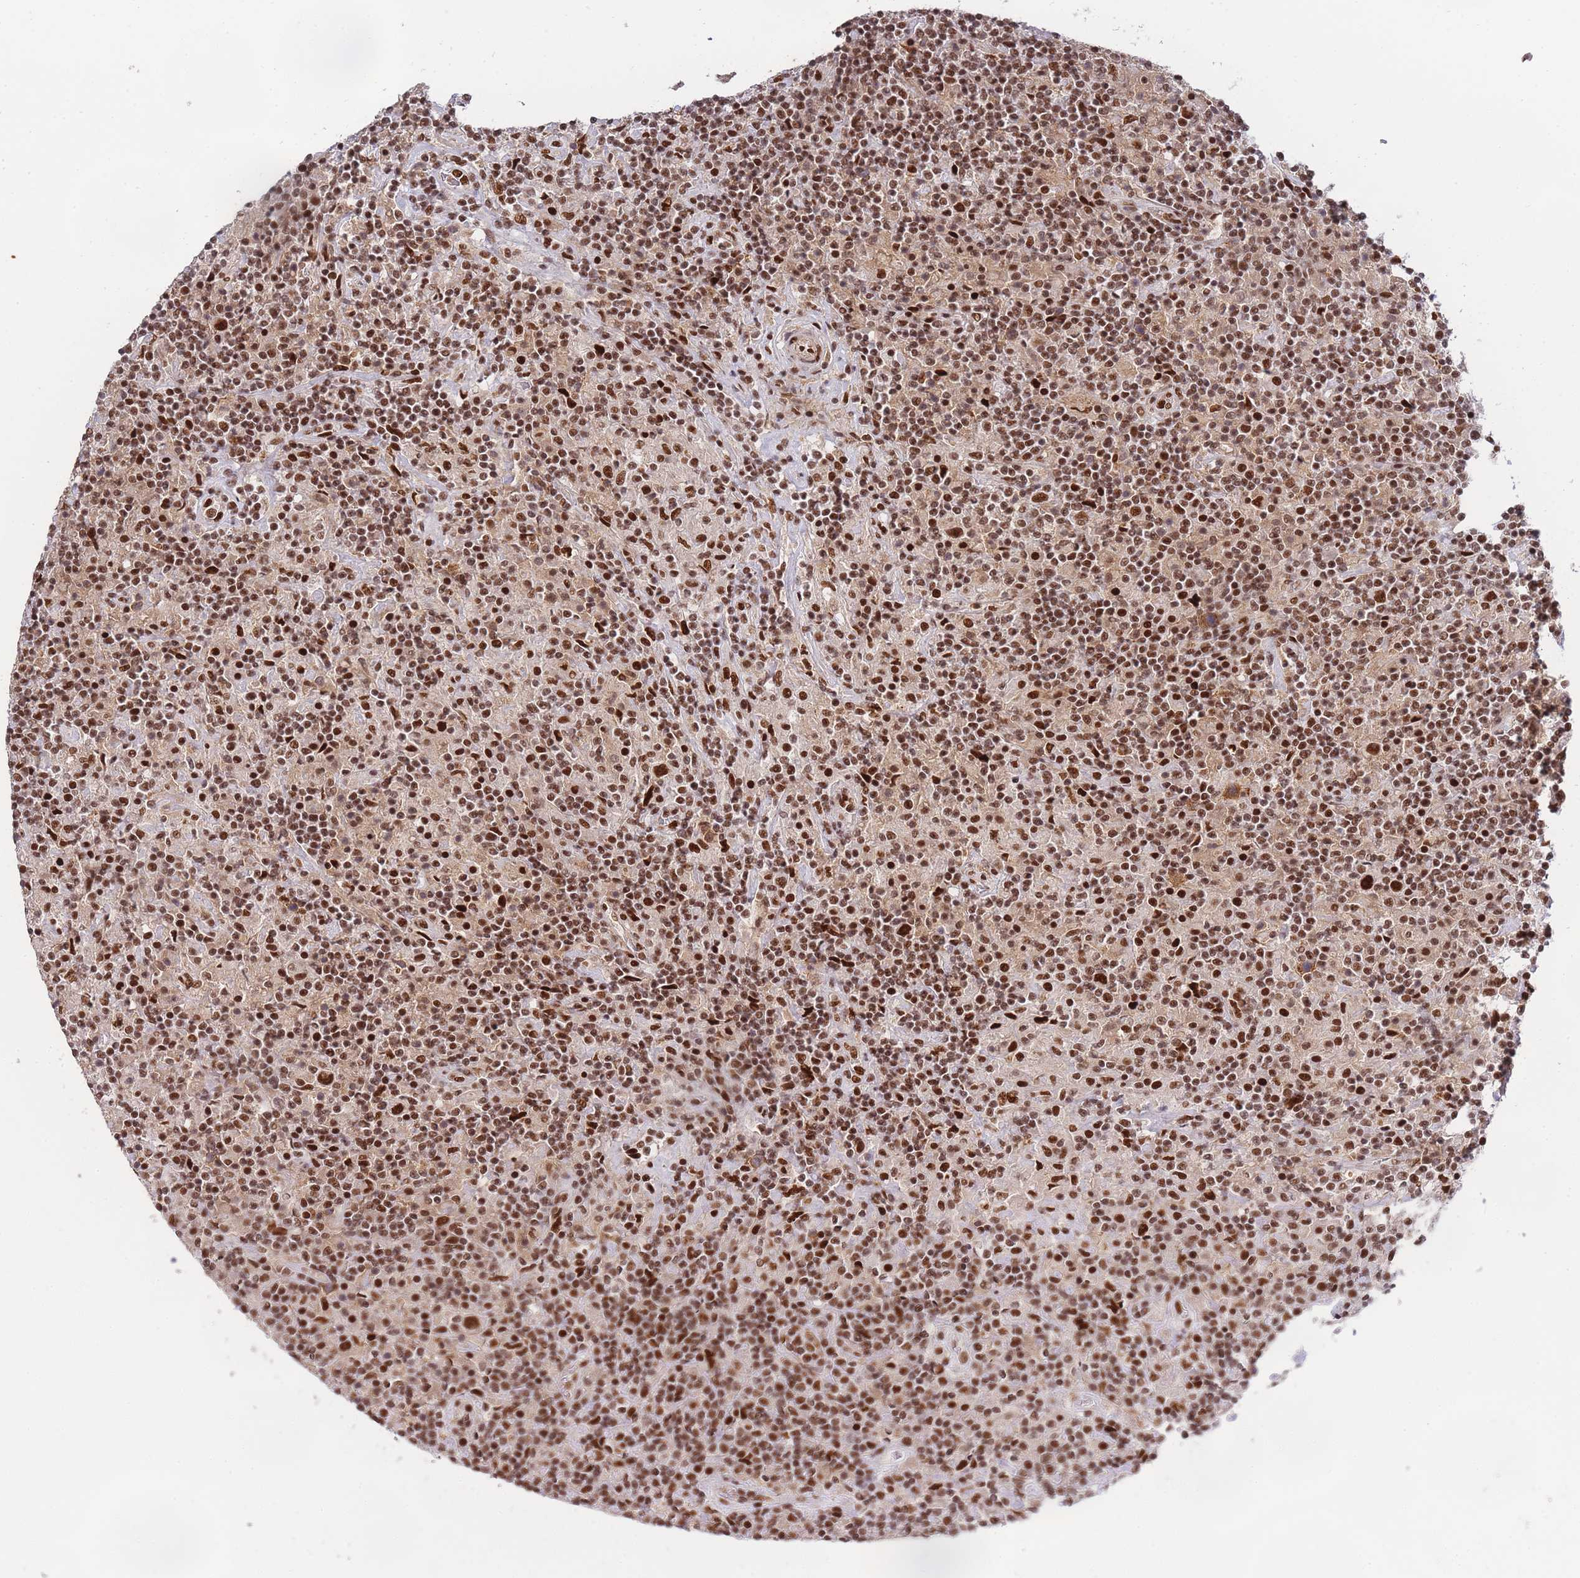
{"staining": {"intensity": "strong", "quantity": ">75%", "location": "nuclear"}, "tissue": "lymphoma", "cell_type": "Tumor cells", "image_type": "cancer", "snomed": [{"axis": "morphology", "description": "Hodgkin's disease, NOS"}, {"axis": "topography", "description": "Lymph node"}], "caption": "Human Hodgkin's disease stained with a brown dye displays strong nuclear positive positivity in about >75% of tumor cells.", "gene": "PRKDC", "patient": {"sex": "male", "age": 70}}